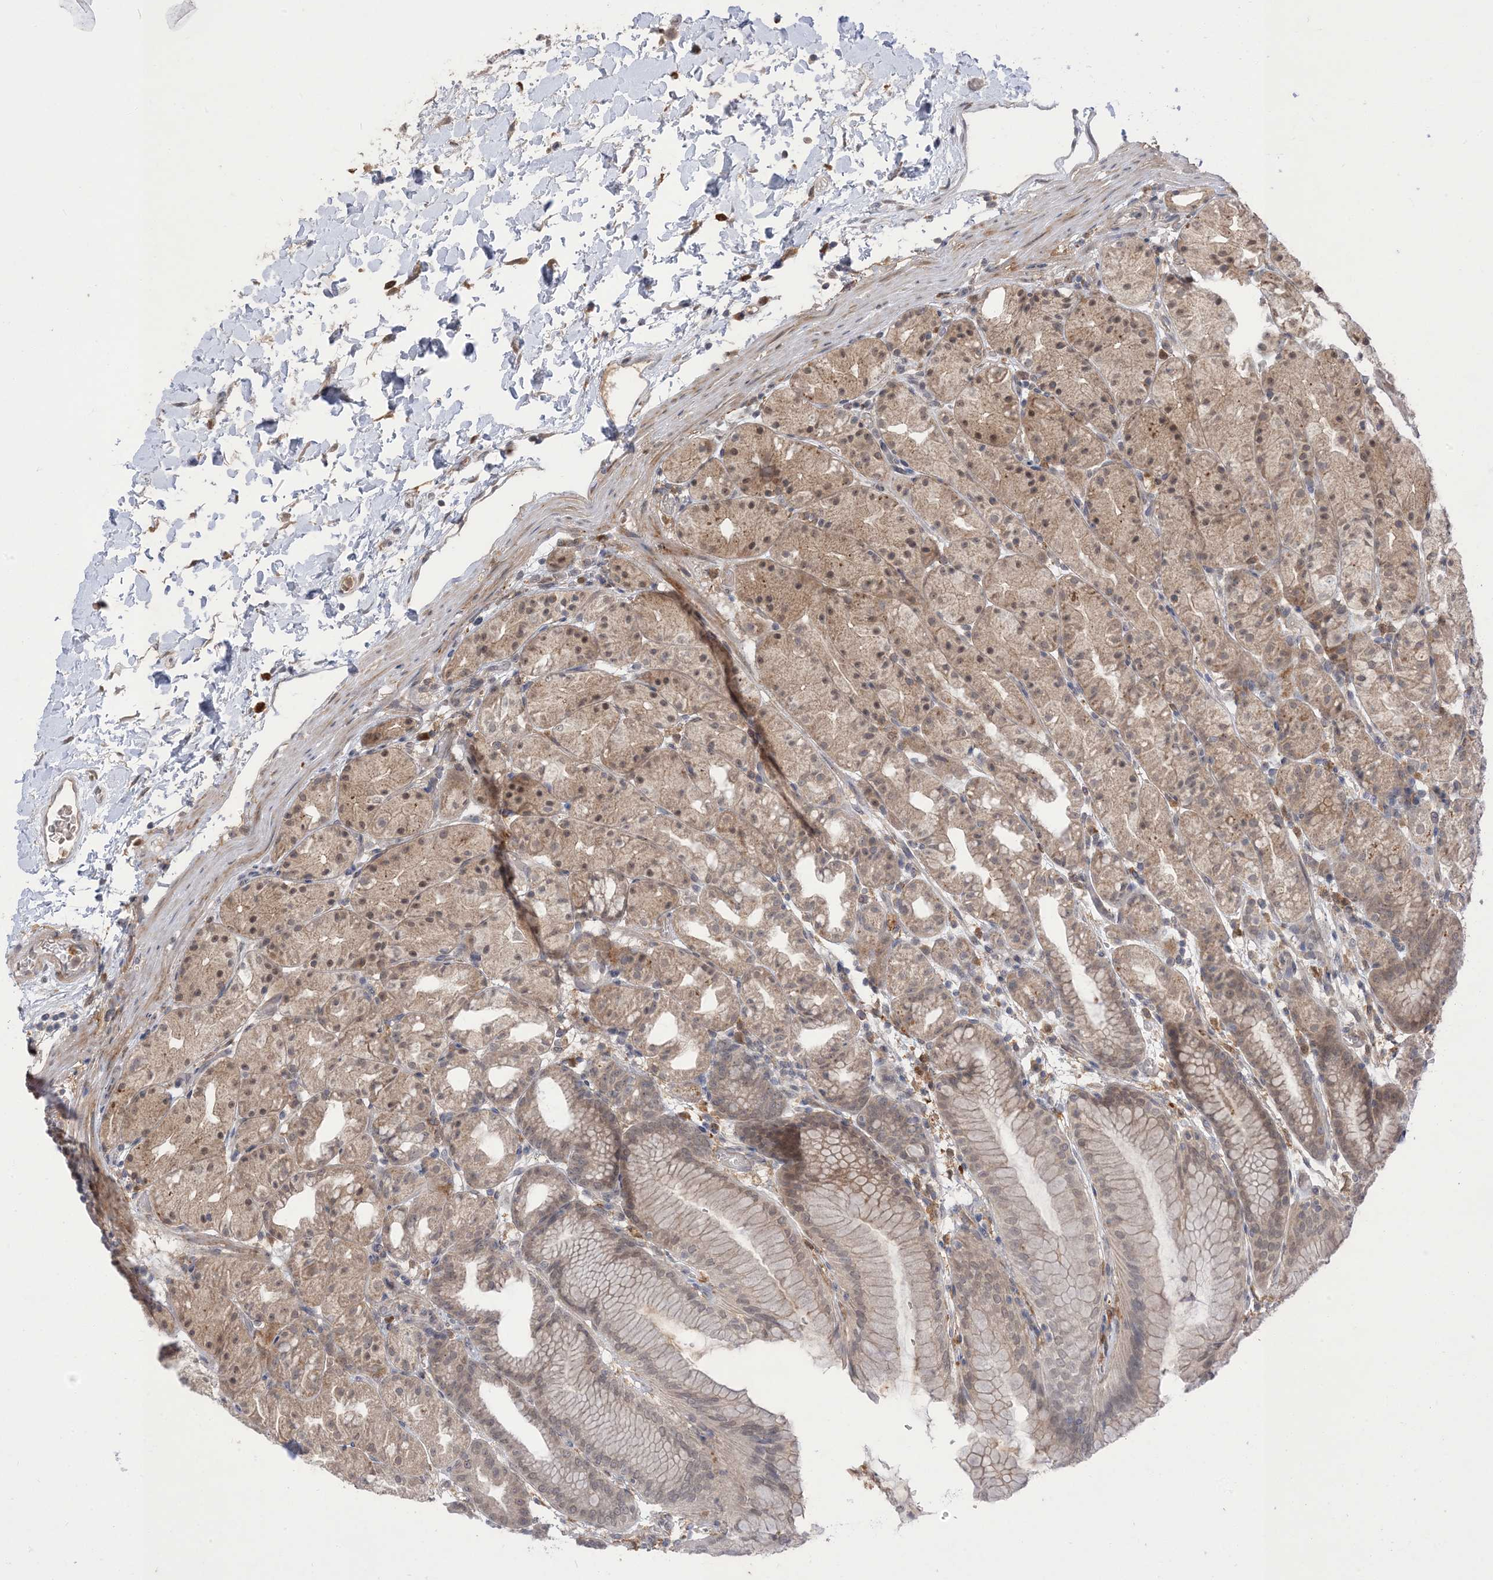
{"staining": {"intensity": "weak", "quantity": ">75%", "location": "cytoplasmic/membranous,nuclear"}, "tissue": "stomach", "cell_type": "Glandular cells", "image_type": "normal", "snomed": [{"axis": "morphology", "description": "Normal tissue, NOS"}, {"axis": "topography", "description": "Stomach, upper"}], "caption": "Protein positivity by immunohistochemistry demonstrates weak cytoplasmic/membranous,nuclear staining in about >75% of glandular cells in unremarkable stomach.", "gene": "NAGK", "patient": {"sex": "male", "age": 48}}